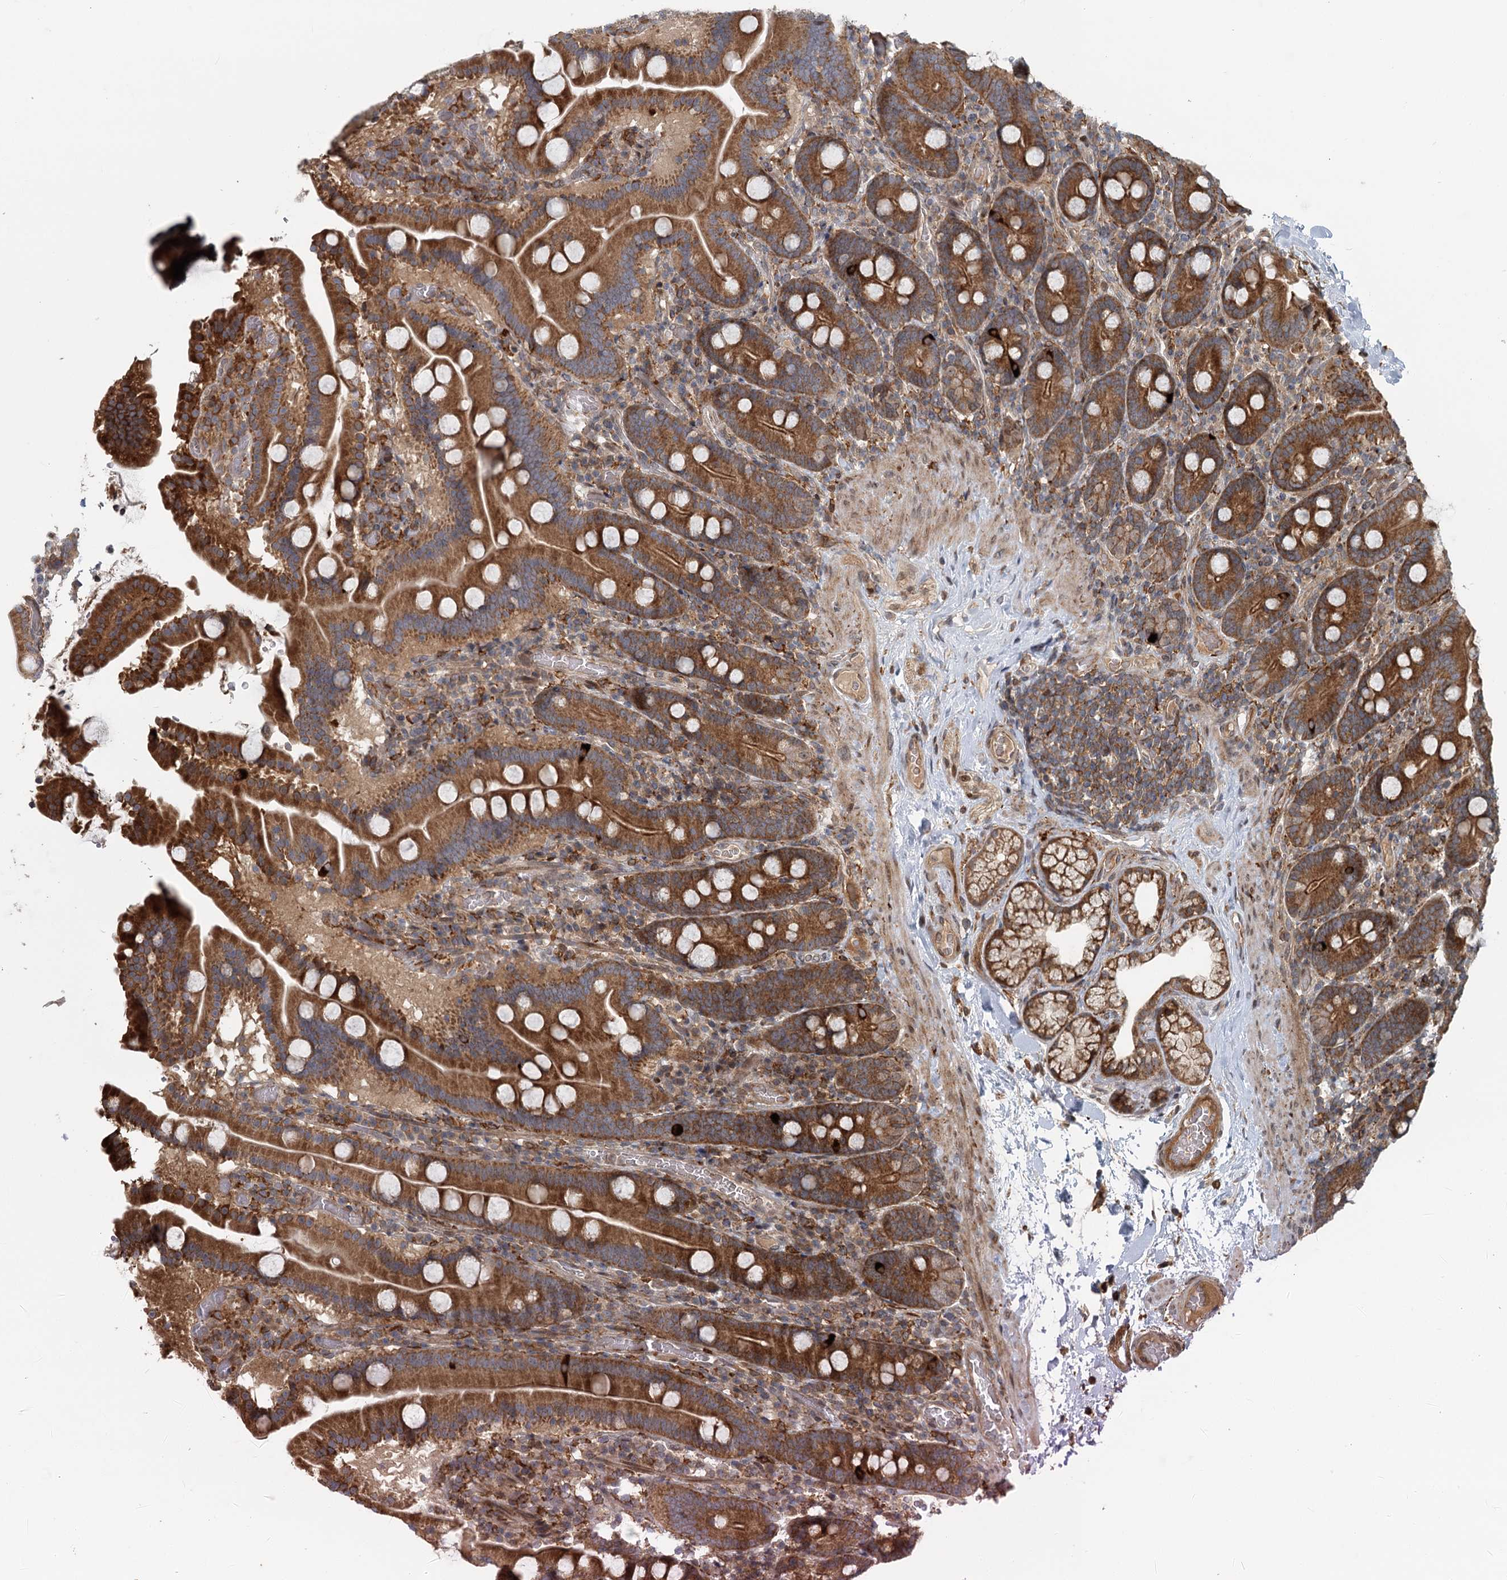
{"staining": {"intensity": "strong", "quantity": ">75%", "location": "cytoplasmic/membranous"}, "tissue": "duodenum", "cell_type": "Glandular cells", "image_type": "normal", "snomed": [{"axis": "morphology", "description": "Normal tissue, NOS"}, {"axis": "topography", "description": "Duodenum"}], "caption": "Duodenum stained with a brown dye reveals strong cytoplasmic/membranous positive positivity in about >75% of glandular cells.", "gene": "RNF111", "patient": {"sex": "male", "age": 55}}